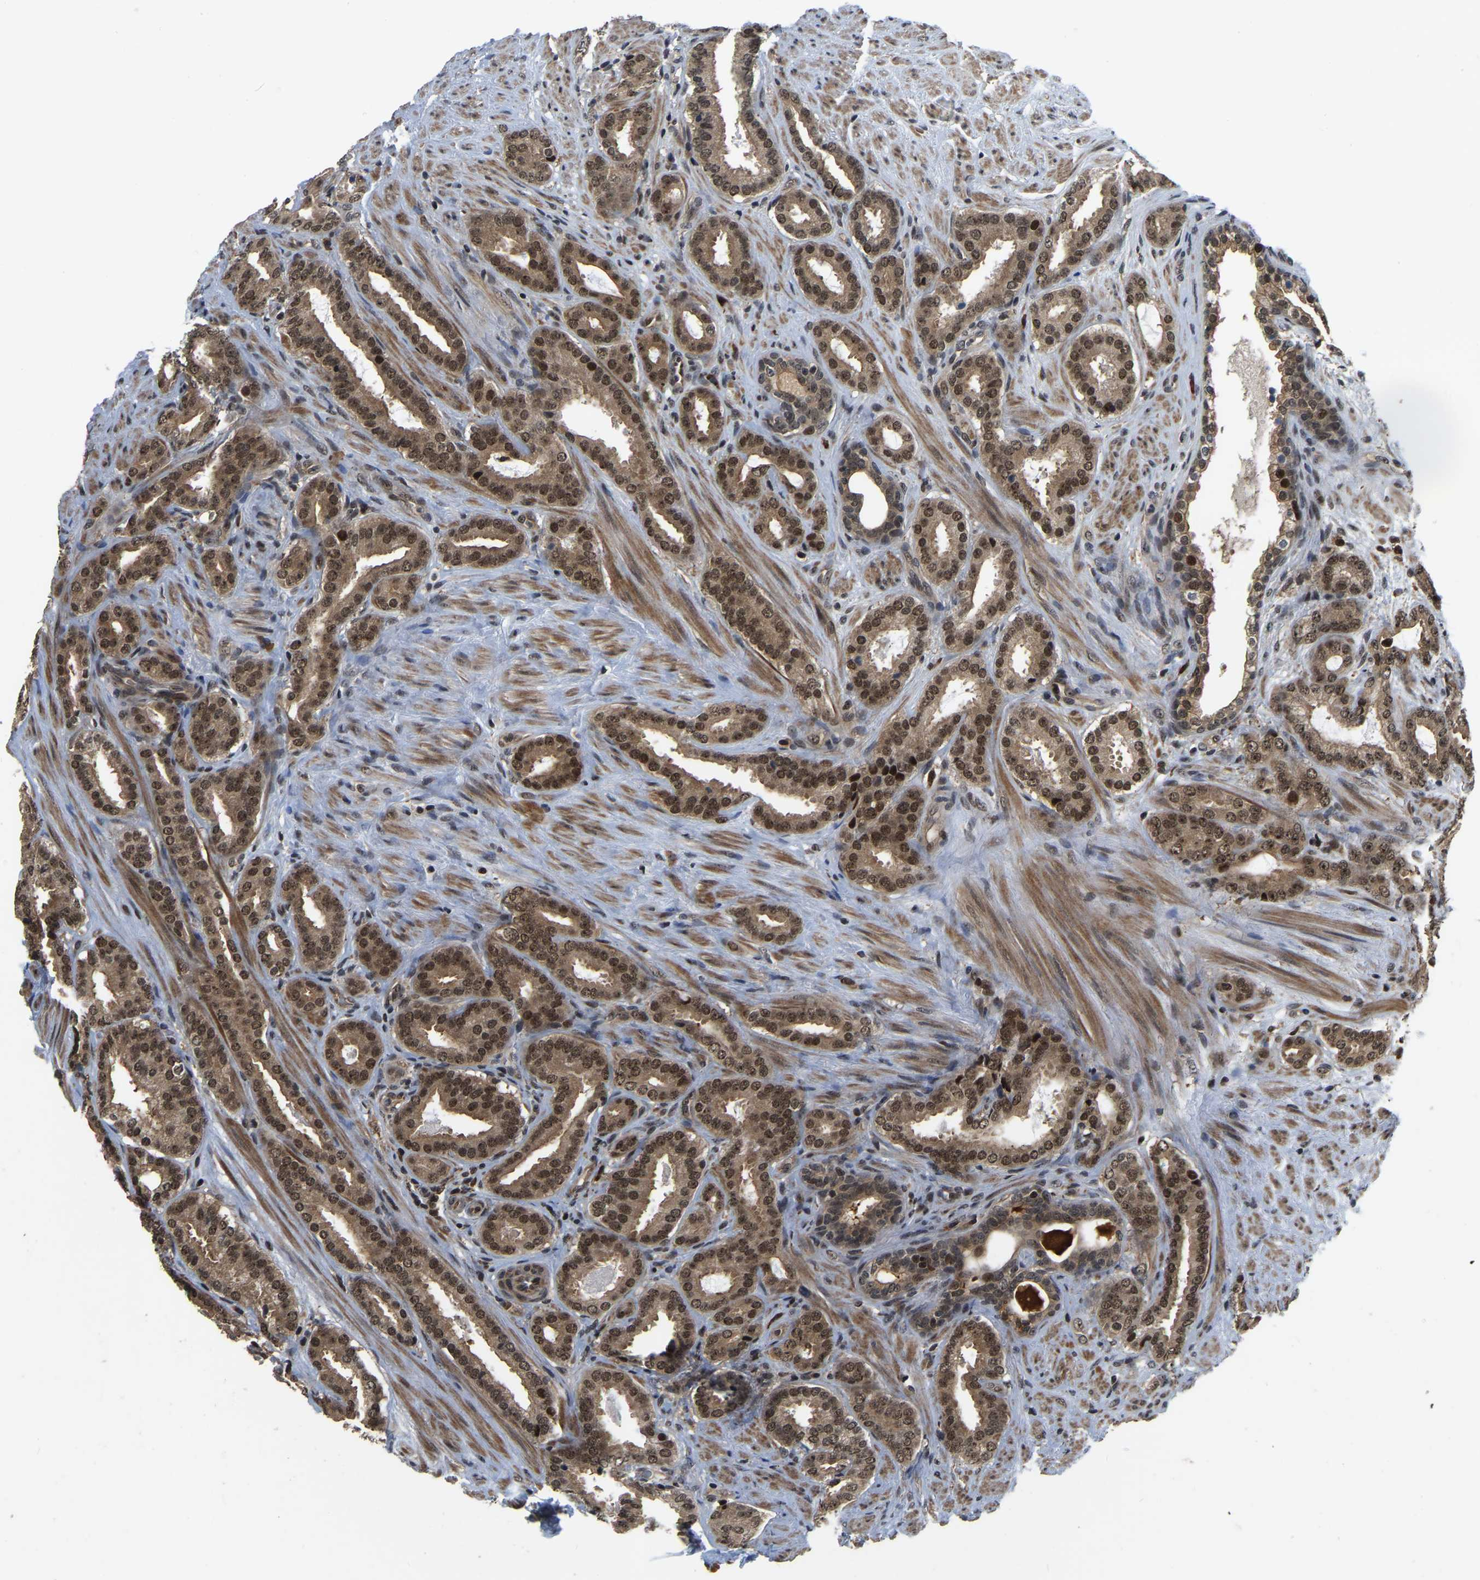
{"staining": {"intensity": "moderate", "quantity": ">75%", "location": "cytoplasmic/membranous,nuclear"}, "tissue": "prostate cancer", "cell_type": "Tumor cells", "image_type": "cancer", "snomed": [{"axis": "morphology", "description": "Adenocarcinoma, Low grade"}, {"axis": "topography", "description": "Prostate"}], "caption": "Protein staining by immunohistochemistry displays moderate cytoplasmic/membranous and nuclear expression in approximately >75% of tumor cells in prostate cancer.", "gene": "CIAO1", "patient": {"sex": "male", "age": 69}}